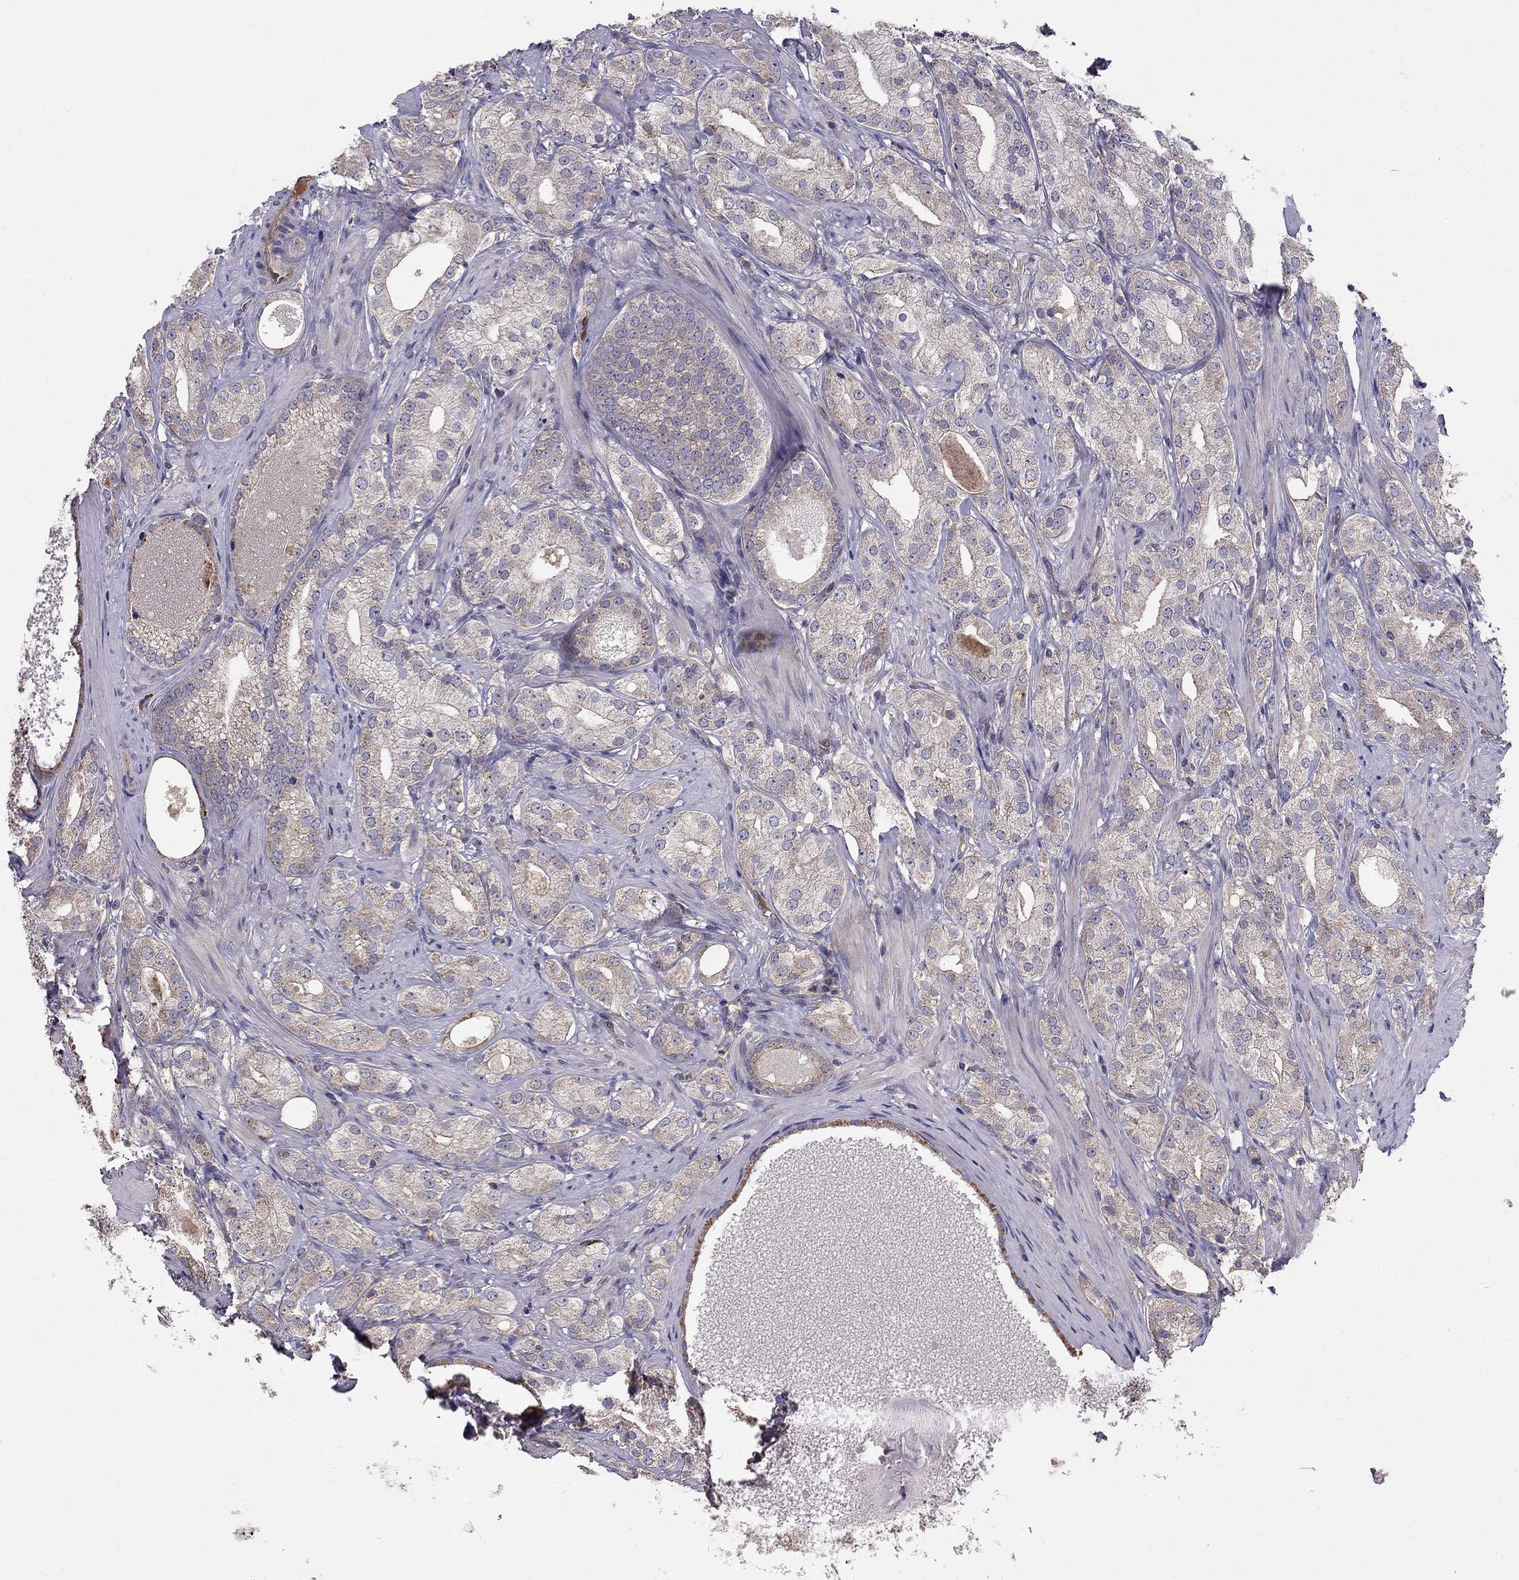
{"staining": {"intensity": "weak", "quantity": "<25%", "location": "cytoplasmic/membranous"}, "tissue": "prostate cancer", "cell_type": "Tumor cells", "image_type": "cancer", "snomed": [{"axis": "morphology", "description": "Adenocarcinoma, High grade"}, {"axis": "topography", "description": "Prostate and seminal vesicle, NOS"}], "caption": "Immunohistochemical staining of adenocarcinoma (high-grade) (prostate) displays no significant expression in tumor cells.", "gene": "PIK3CG", "patient": {"sex": "male", "age": 62}}